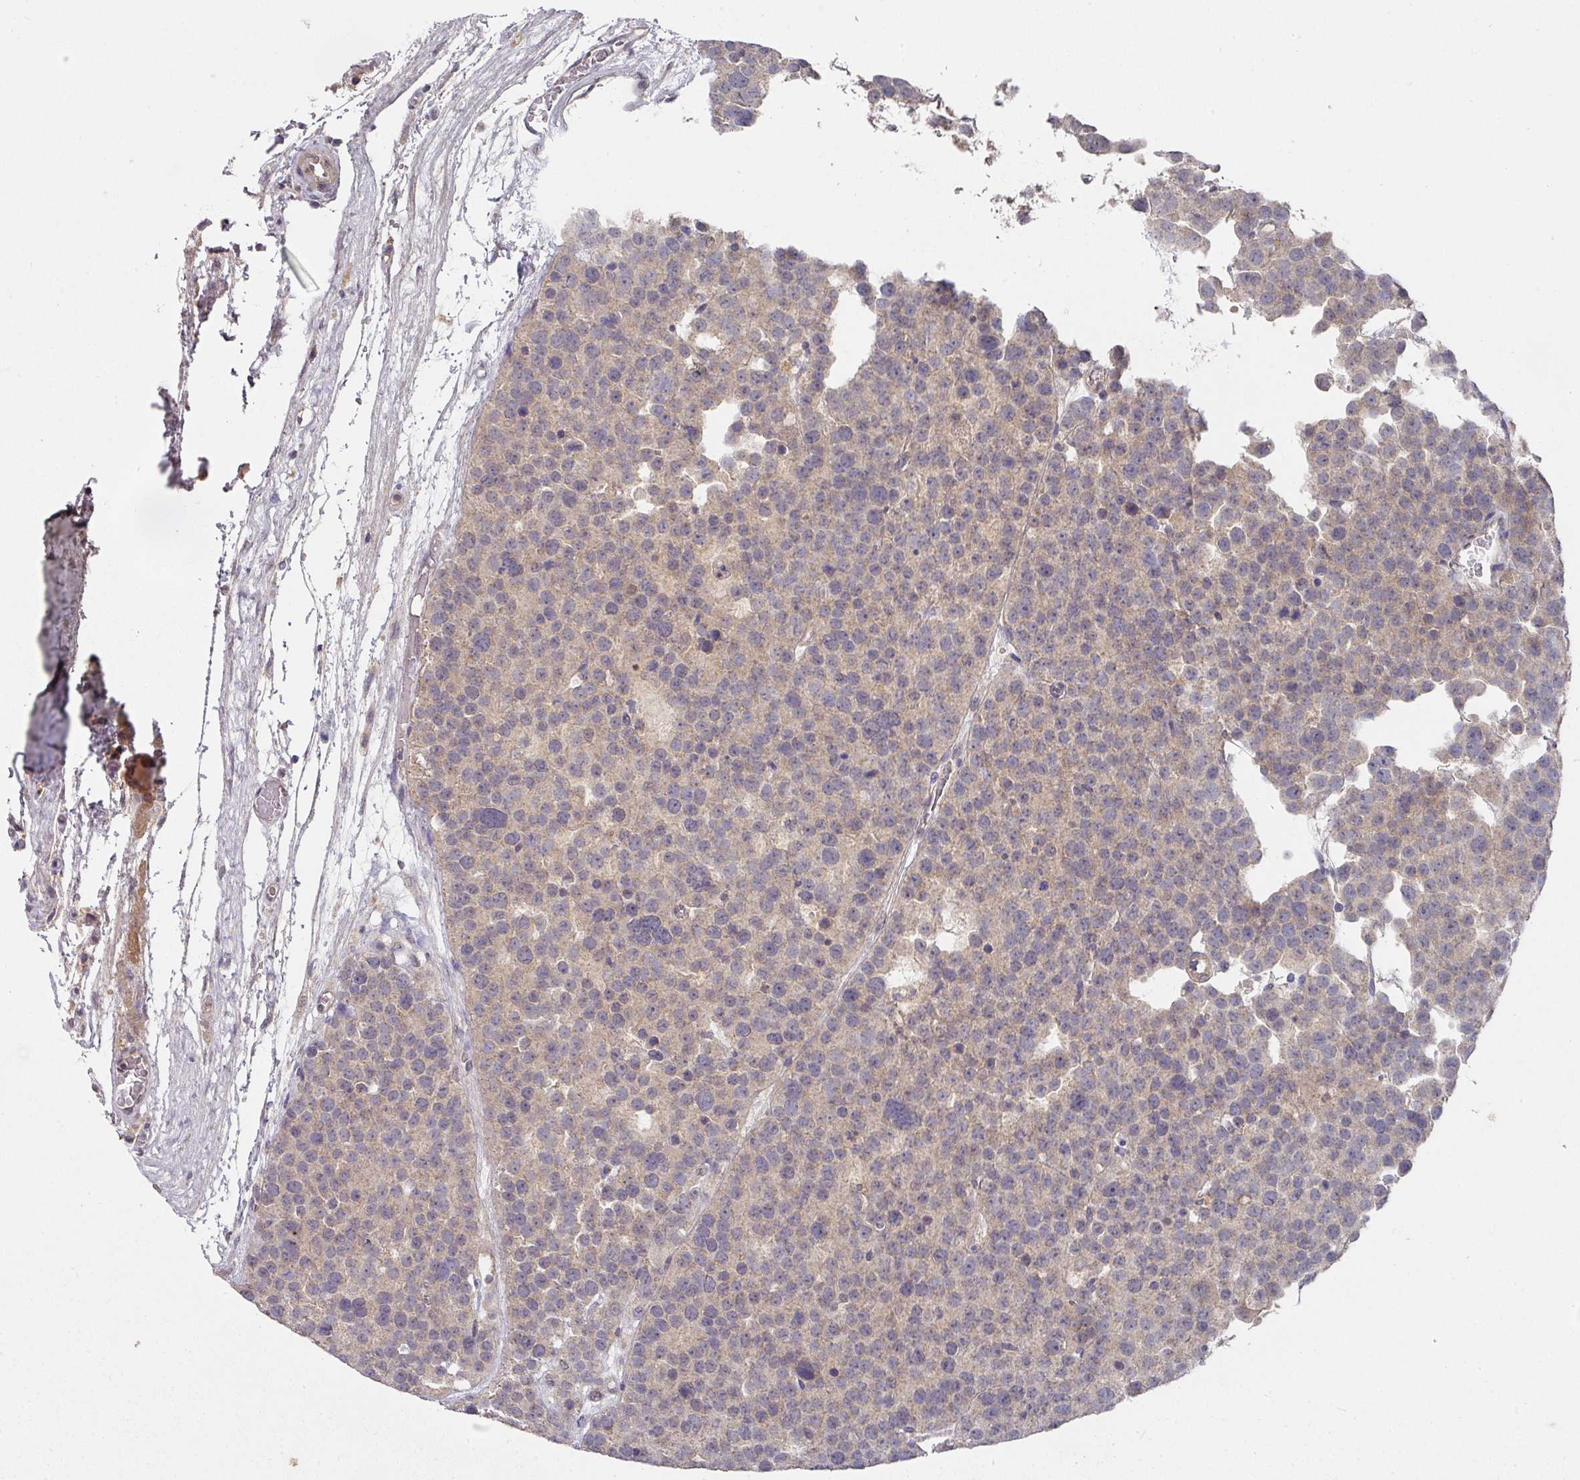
{"staining": {"intensity": "weak", "quantity": "<25%", "location": "cytoplasmic/membranous"}, "tissue": "testis cancer", "cell_type": "Tumor cells", "image_type": "cancer", "snomed": [{"axis": "morphology", "description": "Seminoma, NOS"}, {"axis": "topography", "description": "Testis"}], "caption": "Tumor cells show no significant protein expression in testis cancer.", "gene": "EXTL3", "patient": {"sex": "male", "age": 71}}